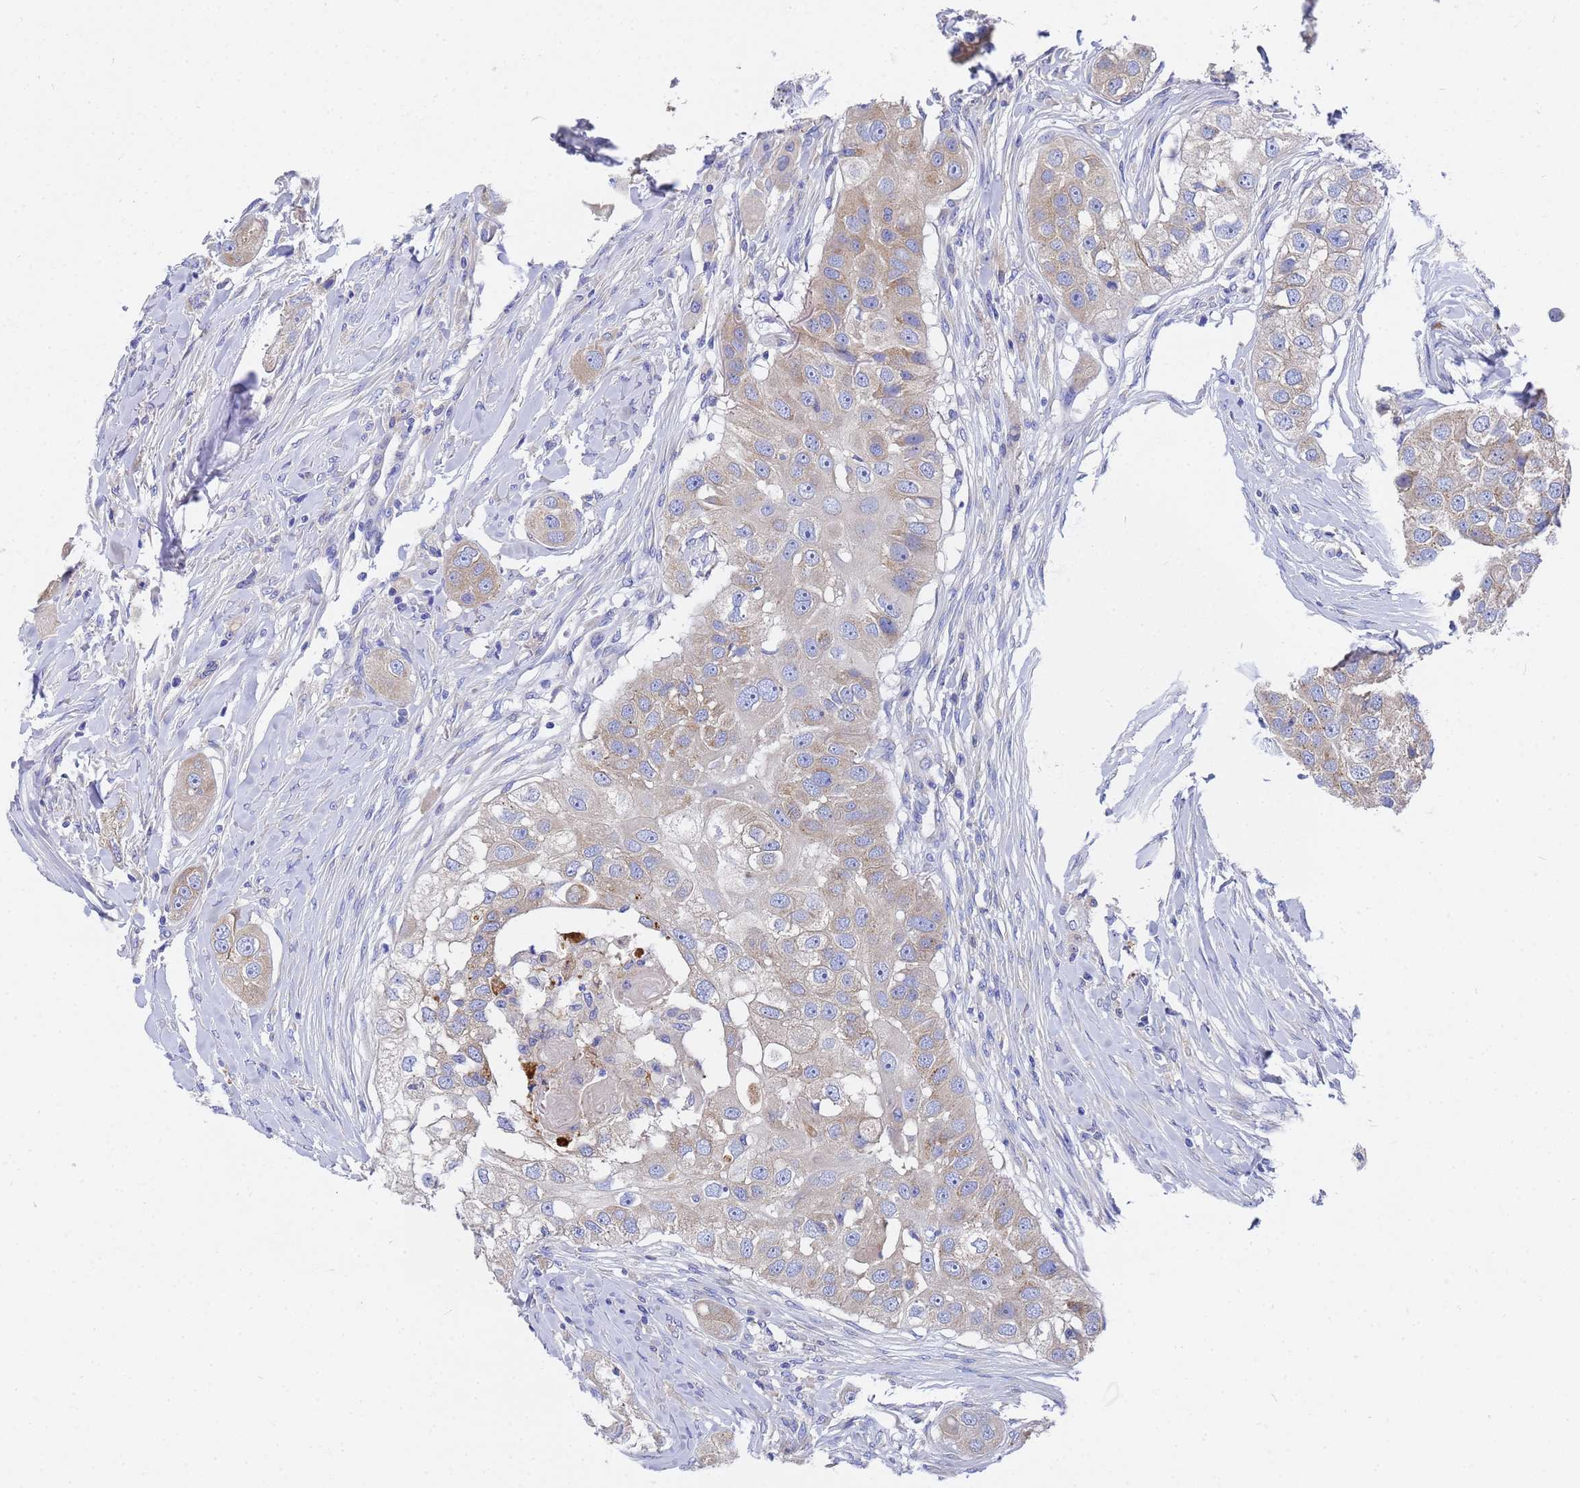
{"staining": {"intensity": "weak", "quantity": ">75%", "location": "cytoplasmic/membranous"}, "tissue": "head and neck cancer", "cell_type": "Tumor cells", "image_type": "cancer", "snomed": [{"axis": "morphology", "description": "Normal tissue, NOS"}, {"axis": "morphology", "description": "Squamous cell carcinoma, NOS"}, {"axis": "topography", "description": "Skeletal muscle"}, {"axis": "topography", "description": "Head-Neck"}], "caption": "A photomicrograph of head and neck squamous cell carcinoma stained for a protein shows weak cytoplasmic/membranous brown staining in tumor cells.", "gene": "TM4SF4", "patient": {"sex": "male", "age": 51}}